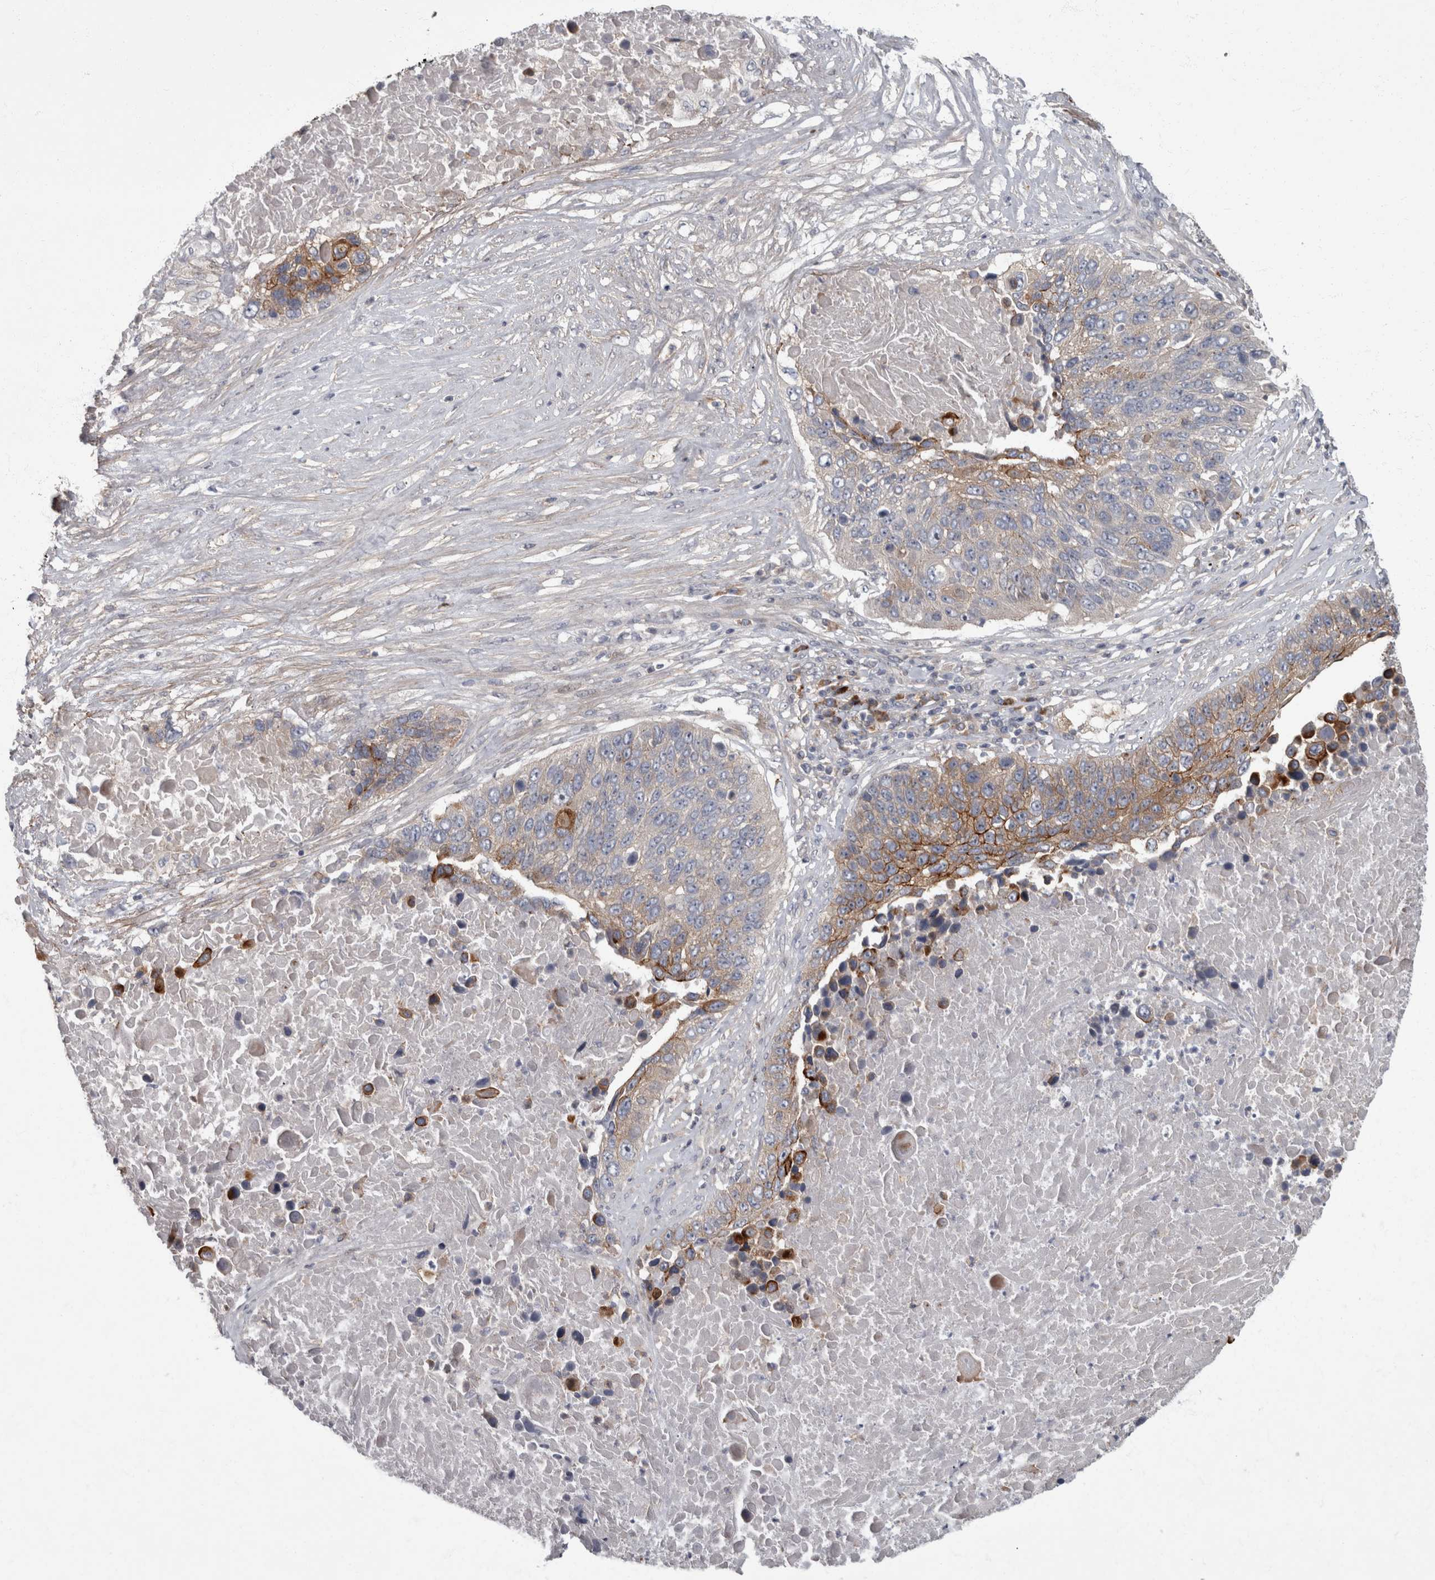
{"staining": {"intensity": "strong", "quantity": "<25%", "location": "cytoplasmic/membranous"}, "tissue": "lung cancer", "cell_type": "Tumor cells", "image_type": "cancer", "snomed": [{"axis": "morphology", "description": "Squamous cell carcinoma, NOS"}, {"axis": "topography", "description": "Lung"}], "caption": "Lung cancer stained for a protein (brown) demonstrates strong cytoplasmic/membranous positive expression in about <25% of tumor cells.", "gene": "CDC42BPG", "patient": {"sex": "male", "age": 66}}